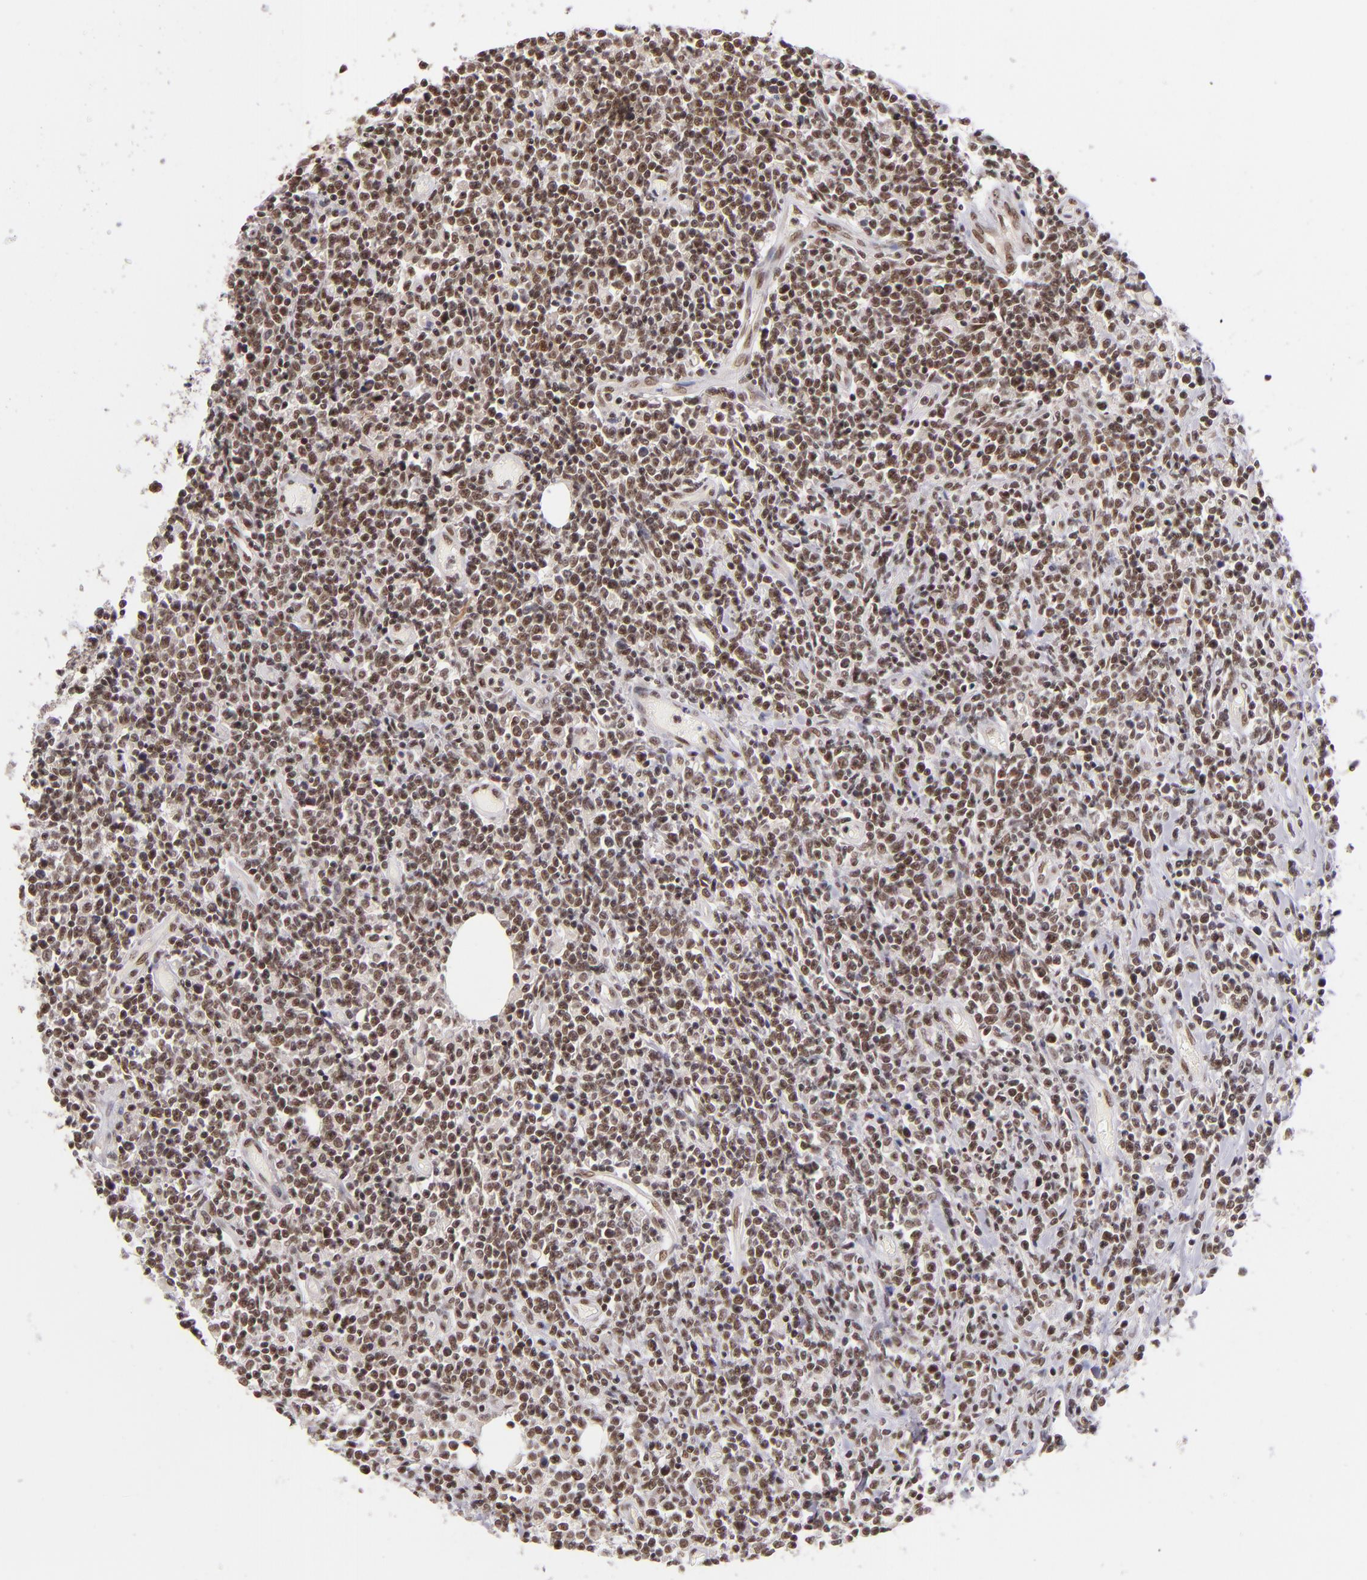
{"staining": {"intensity": "moderate", "quantity": ">75%", "location": "nuclear"}, "tissue": "lymphoma", "cell_type": "Tumor cells", "image_type": "cancer", "snomed": [{"axis": "morphology", "description": "Malignant lymphoma, non-Hodgkin's type, High grade"}, {"axis": "topography", "description": "Colon"}], "caption": "Immunohistochemical staining of human malignant lymphoma, non-Hodgkin's type (high-grade) shows medium levels of moderate nuclear staining in about >75% of tumor cells.", "gene": "ZNF148", "patient": {"sex": "male", "age": 82}}